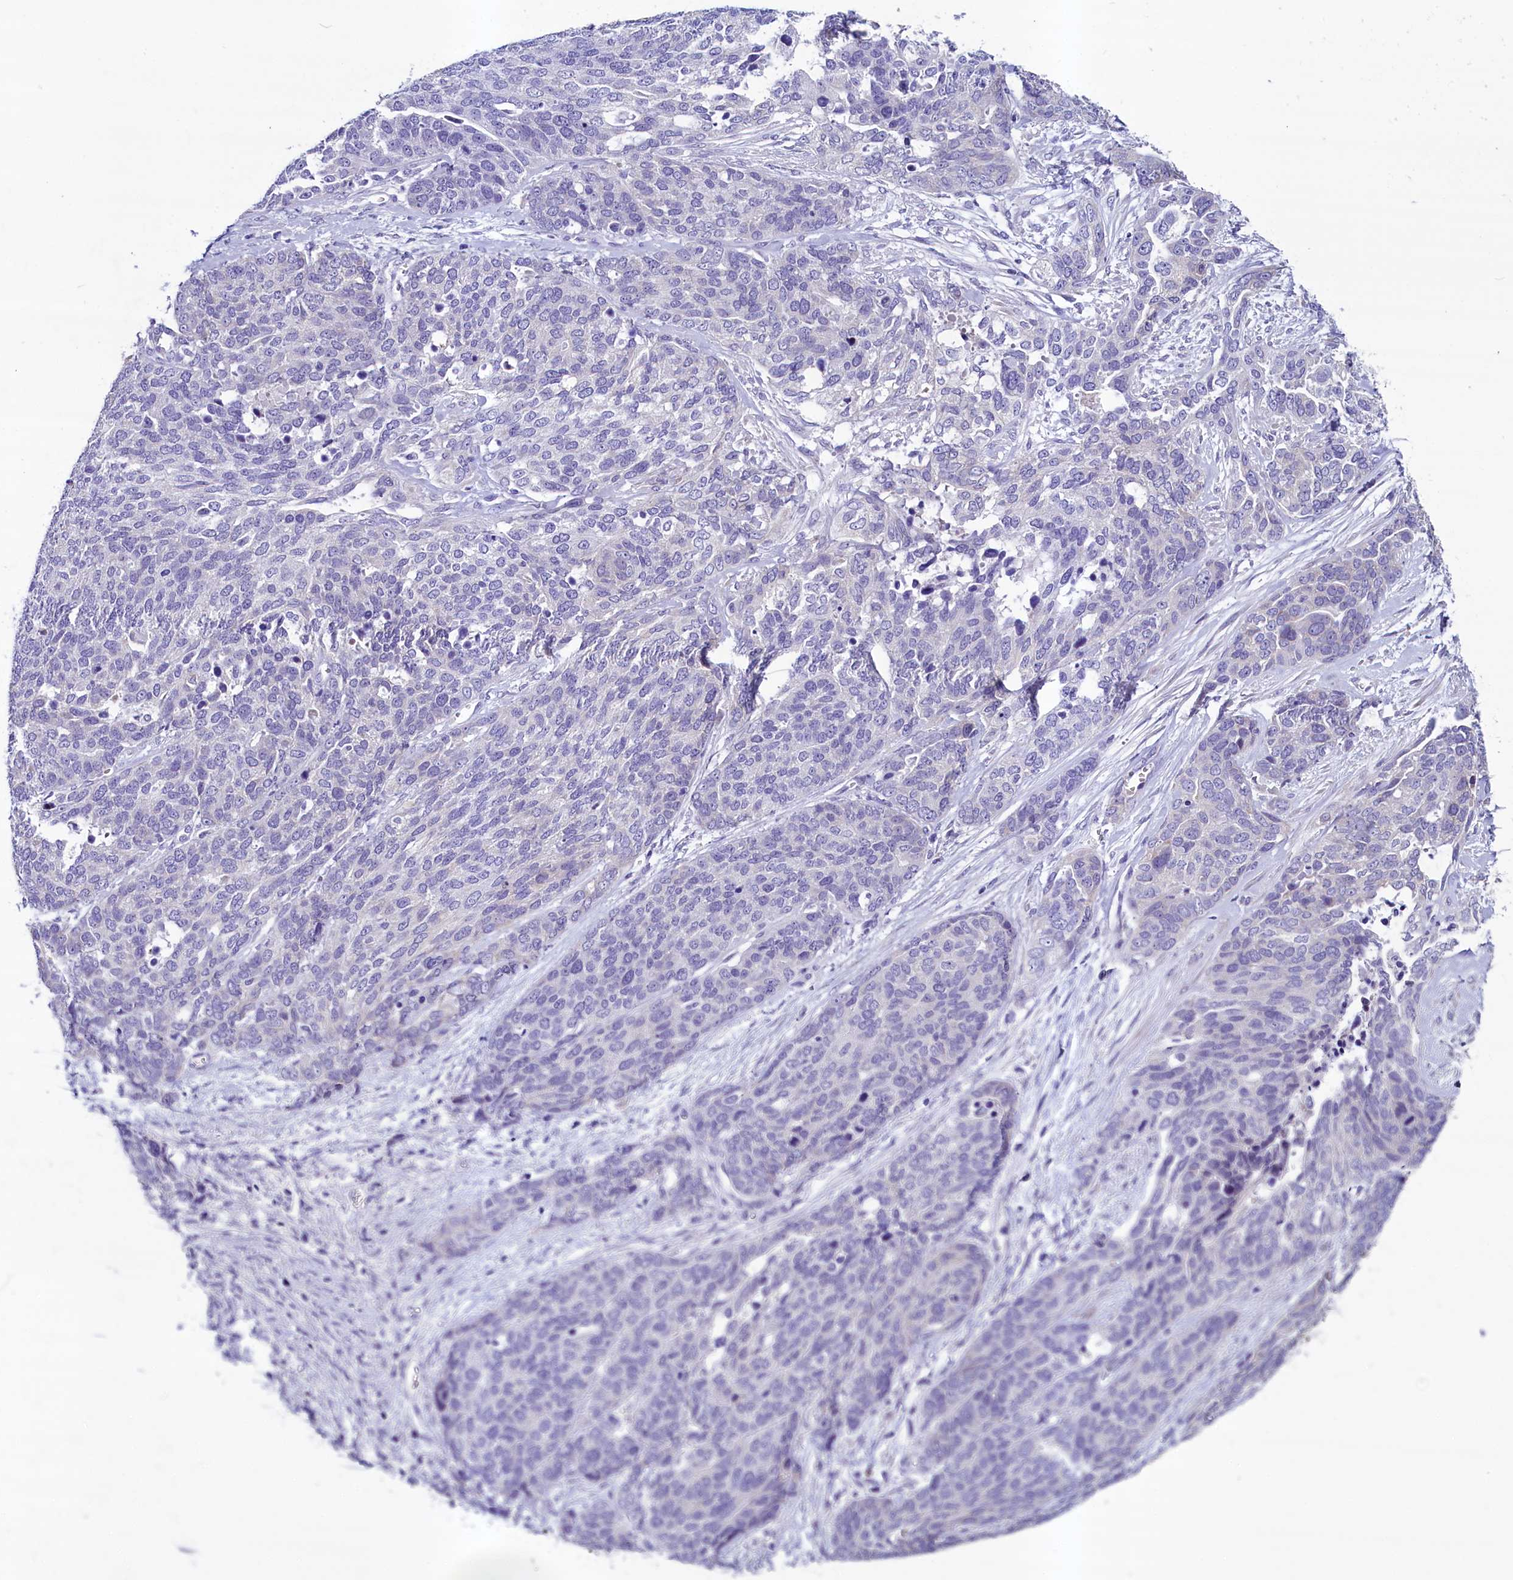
{"staining": {"intensity": "negative", "quantity": "none", "location": "none"}, "tissue": "ovarian cancer", "cell_type": "Tumor cells", "image_type": "cancer", "snomed": [{"axis": "morphology", "description": "Cystadenocarcinoma, serous, NOS"}, {"axis": "topography", "description": "Ovary"}], "caption": "Human serous cystadenocarcinoma (ovarian) stained for a protein using IHC exhibits no expression in tumor cells.", "gene": "SCD5", "patient": {"sex": "female", "age": 44}}